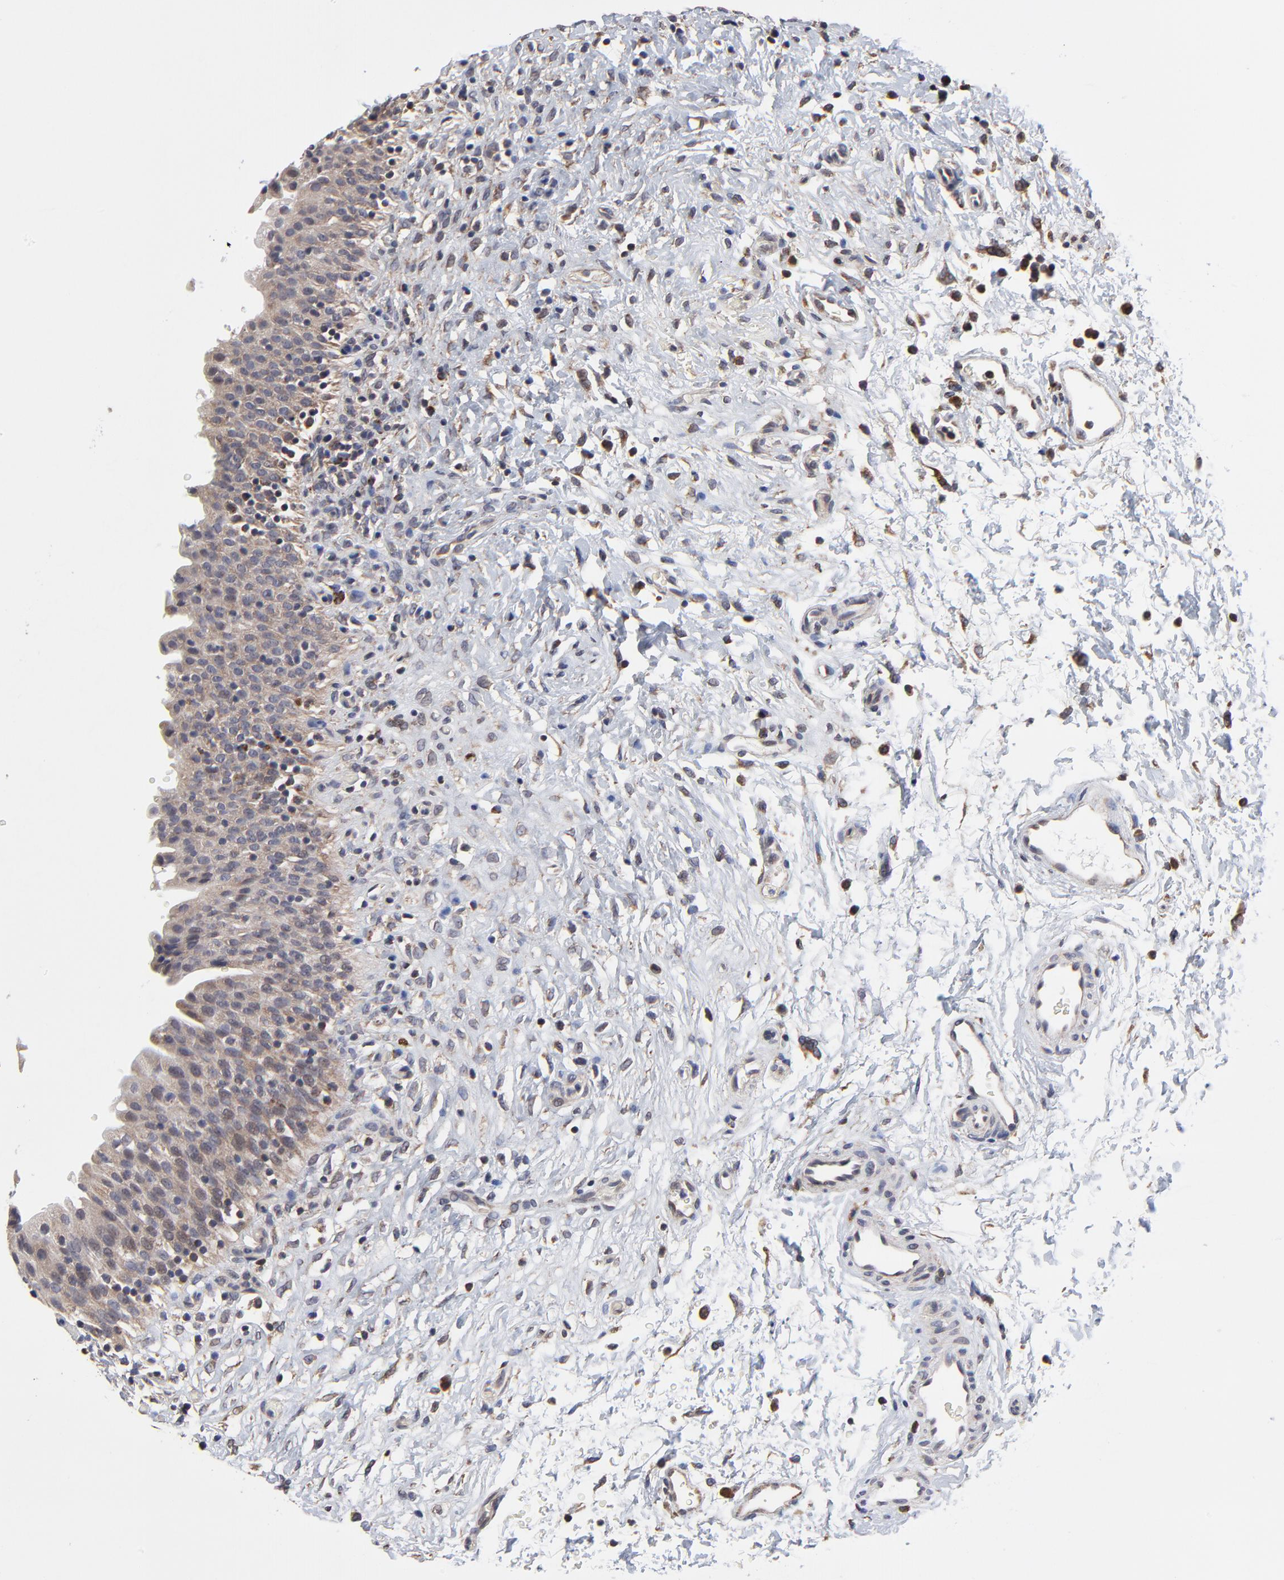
{"staining": {"intensity": "weak", "quantity": ">75%", "location": "cytoplasmic/membranous"}, "tissue": "urinary bladder", "cell_type": "Urothelial cells", "image_type": "normal", "snomed": [{"axis": "morphology", "description": "Normal tissue, NOS"}, {"axis": "topography", "description": "Urinary bladder"}], "caption": "The immunohistochemical stain shows weak cytoplasmic/membranous staining in urothelial cells of normal urinary bladder.", "gene": "ZNF550", "patient": {"sex": "male", "age": 51}}